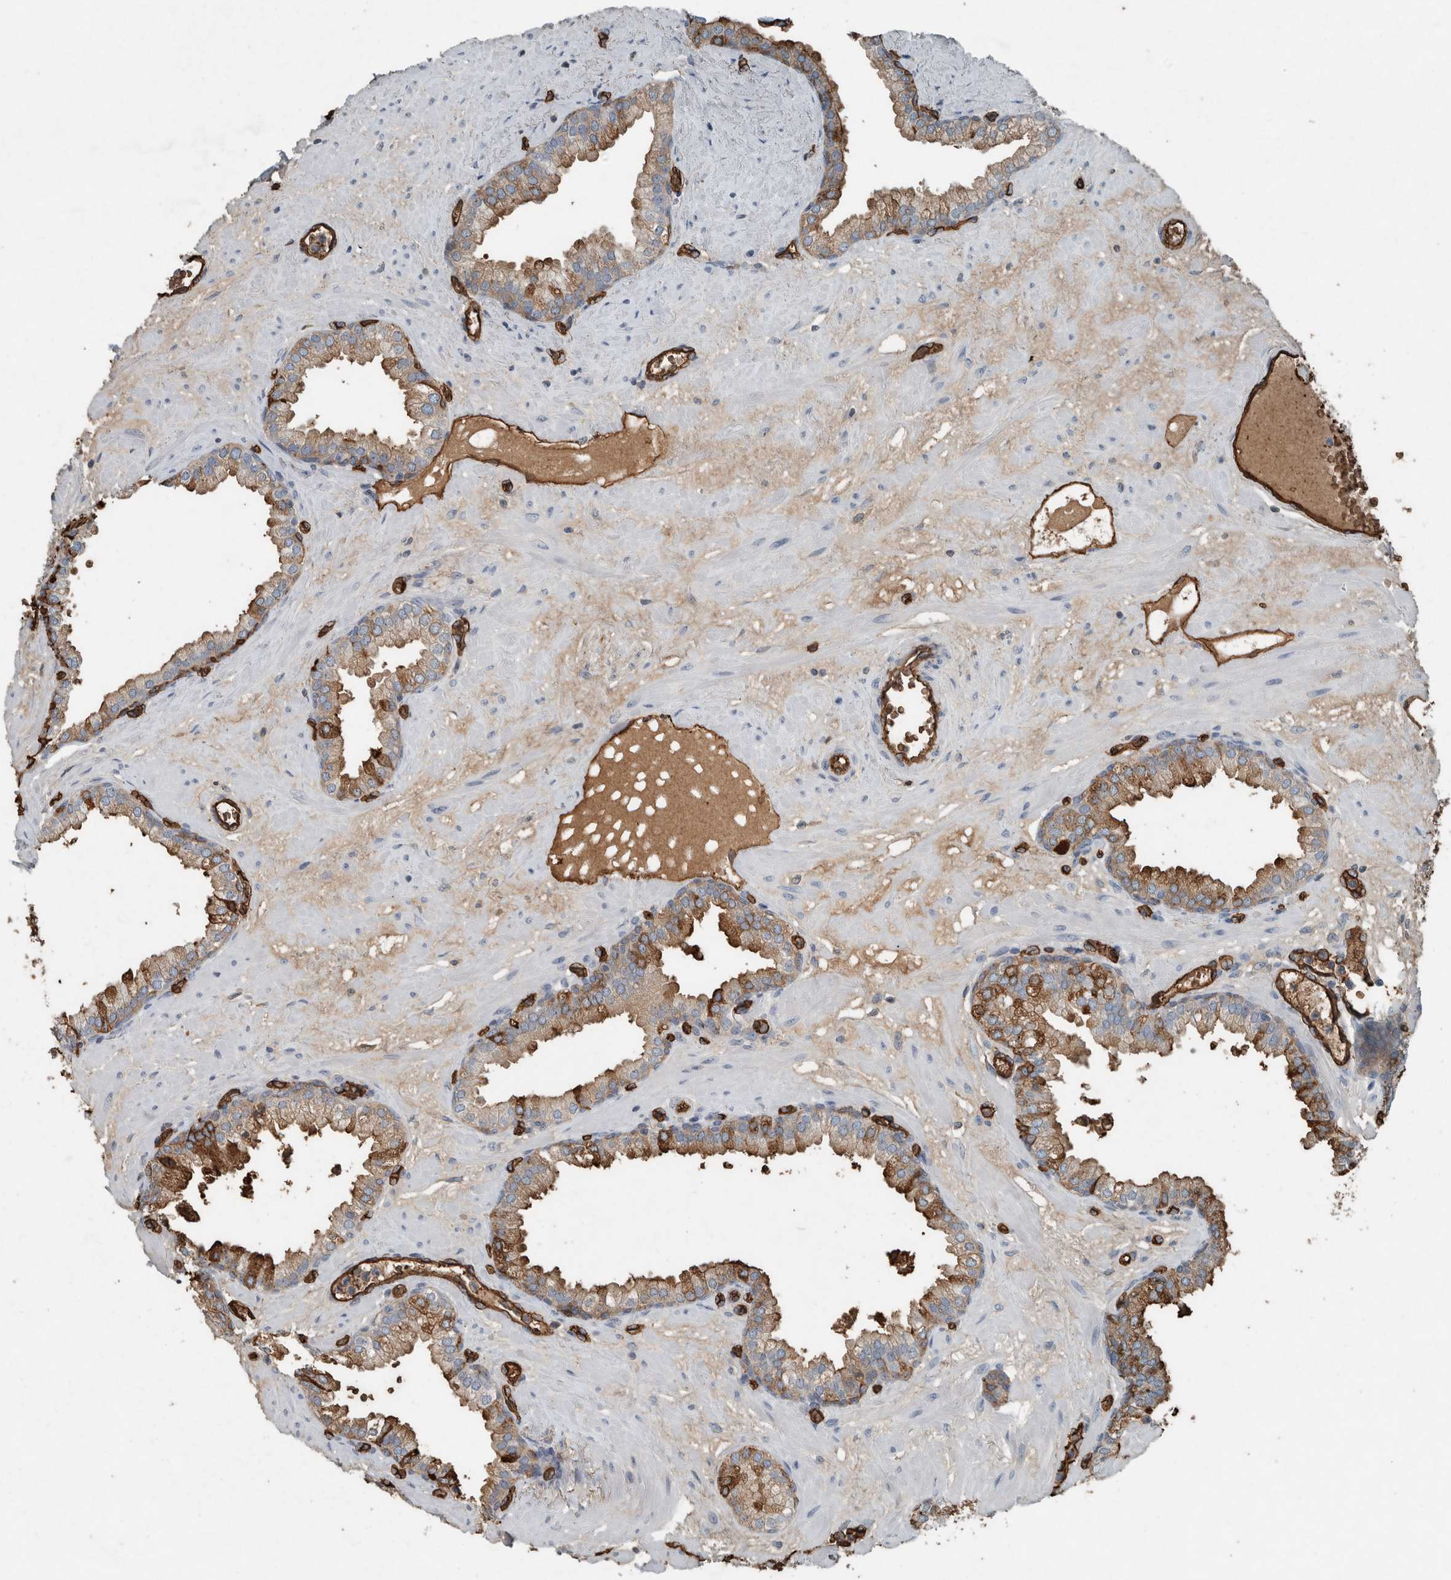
{"staining": {"intensity": "strong", "quantity": ">75%", "location": "cytoplasmic/membranous"}, "tissue": "prostate", "cell_type": "Glandular cells", "image_type": "normal", "snomed": [{"axis": "morphology", "description": "Normal tissue, NOS"}, {"axis": "morphology", "description": "Urothelial carcinoma, Low grade"}, {"axis": "topography", "description": "Urinary bladder"}, {"axis": "topography", "description": "Prostate"}], "caption": "This is an image of immunohistochemistry staining of unremarkable prostate, which shows strong staining in the cytoplasmic/membranous of glandular cells.", "gene": "LBP", "patient": {"sex": "male", "age": 60}}